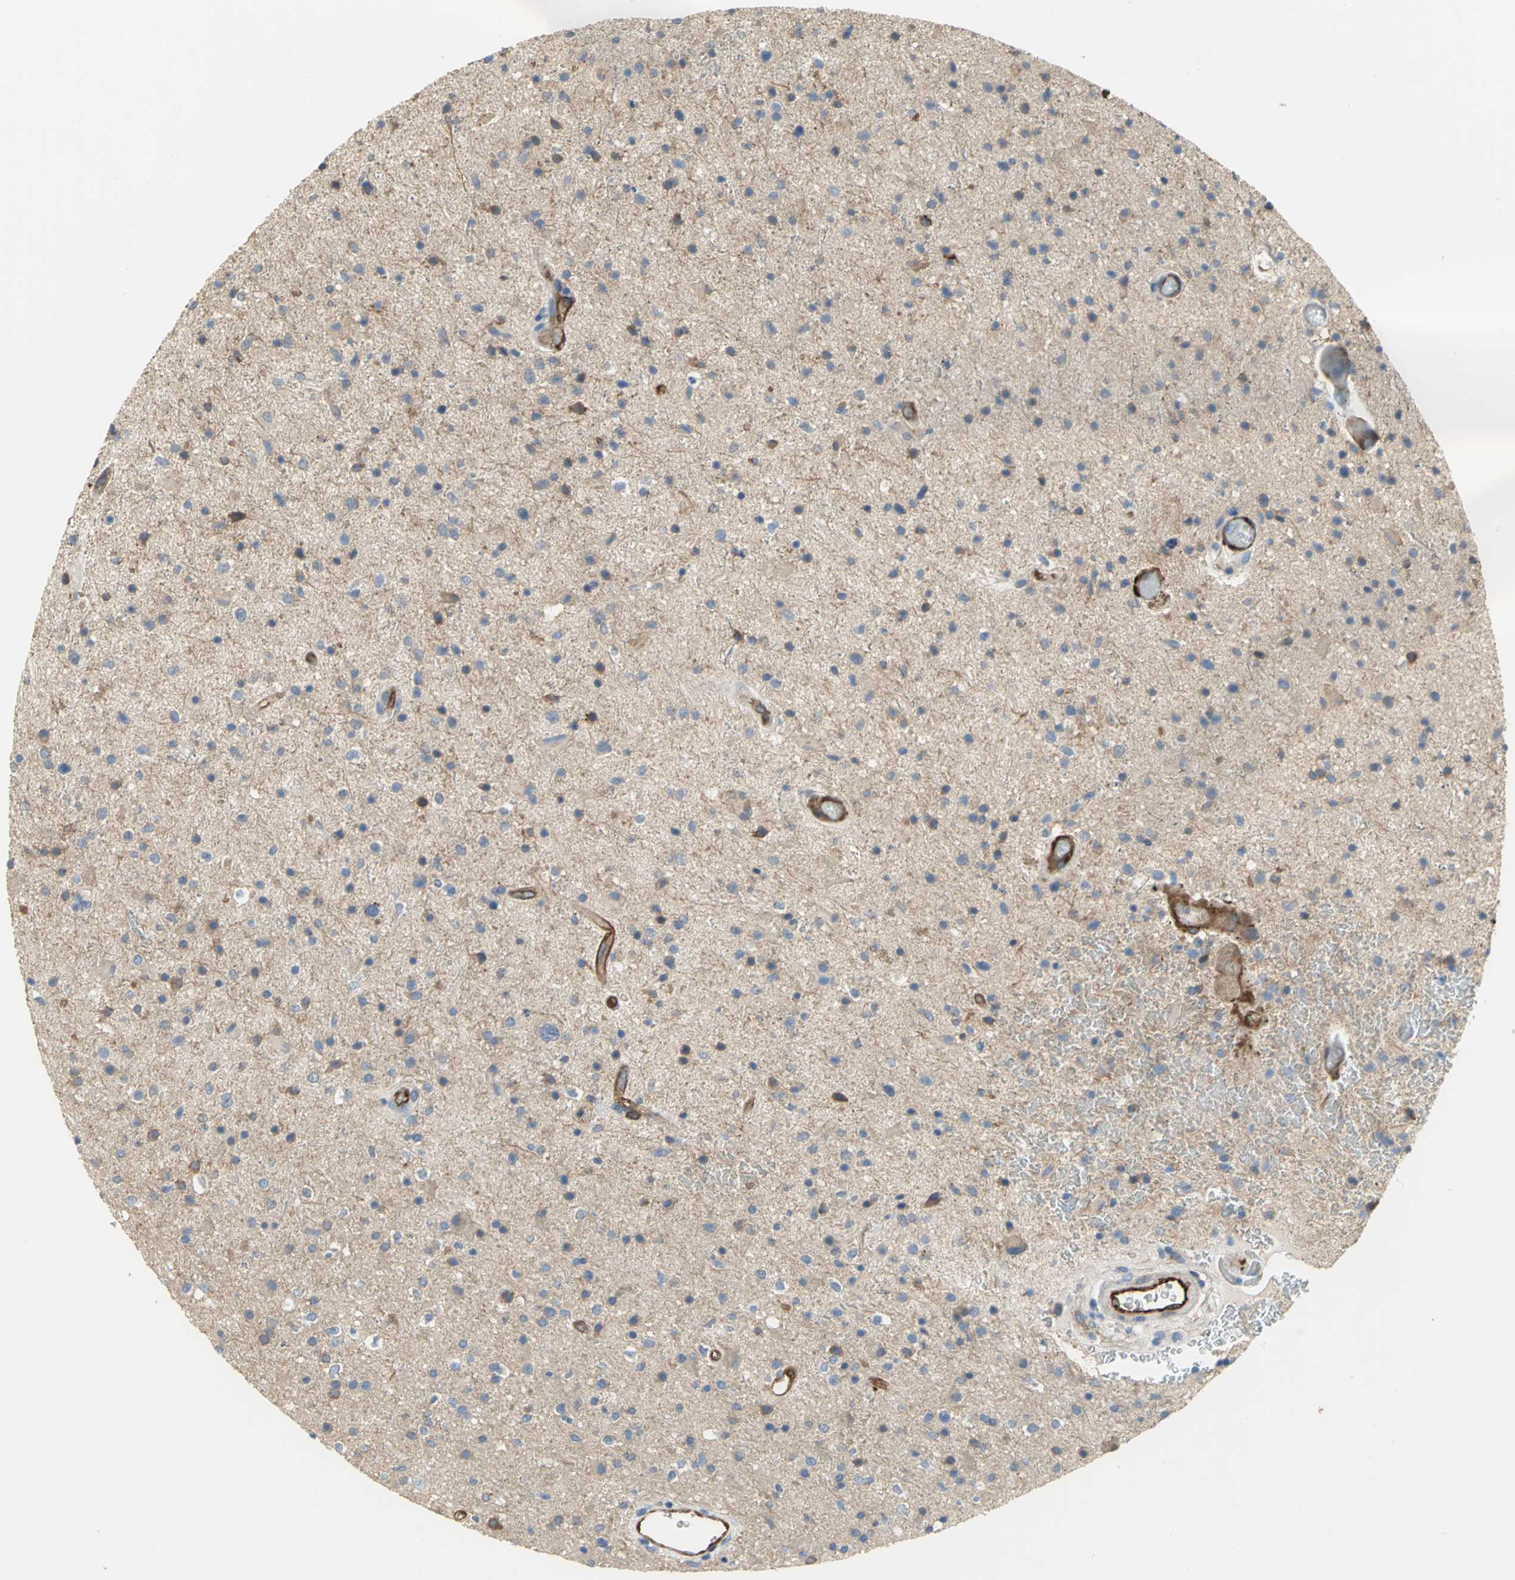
{"staining": {"intensity": "moderate", "quantity": "25%-75%", "location": "cytoplasmic/membranous"}, "tissue": "glioma", "cell_type": "Tumor cells", "image_type": "cancer", "snomed": [{"axis": "morphology", "description": "Glioma, malignant, High grade"}, {"axis": "topography", "description": "Brain"}], "caption": "Protein staining shows moderate cytoplasmic/membranous positivity in about 25%-75% of tumor cells in high-grade glioma (malignant). (Brightfield microscopy of DAB IHC at high magnification).", "gene": "FLNB", "patient": {"sex": "male", "age": 33}}